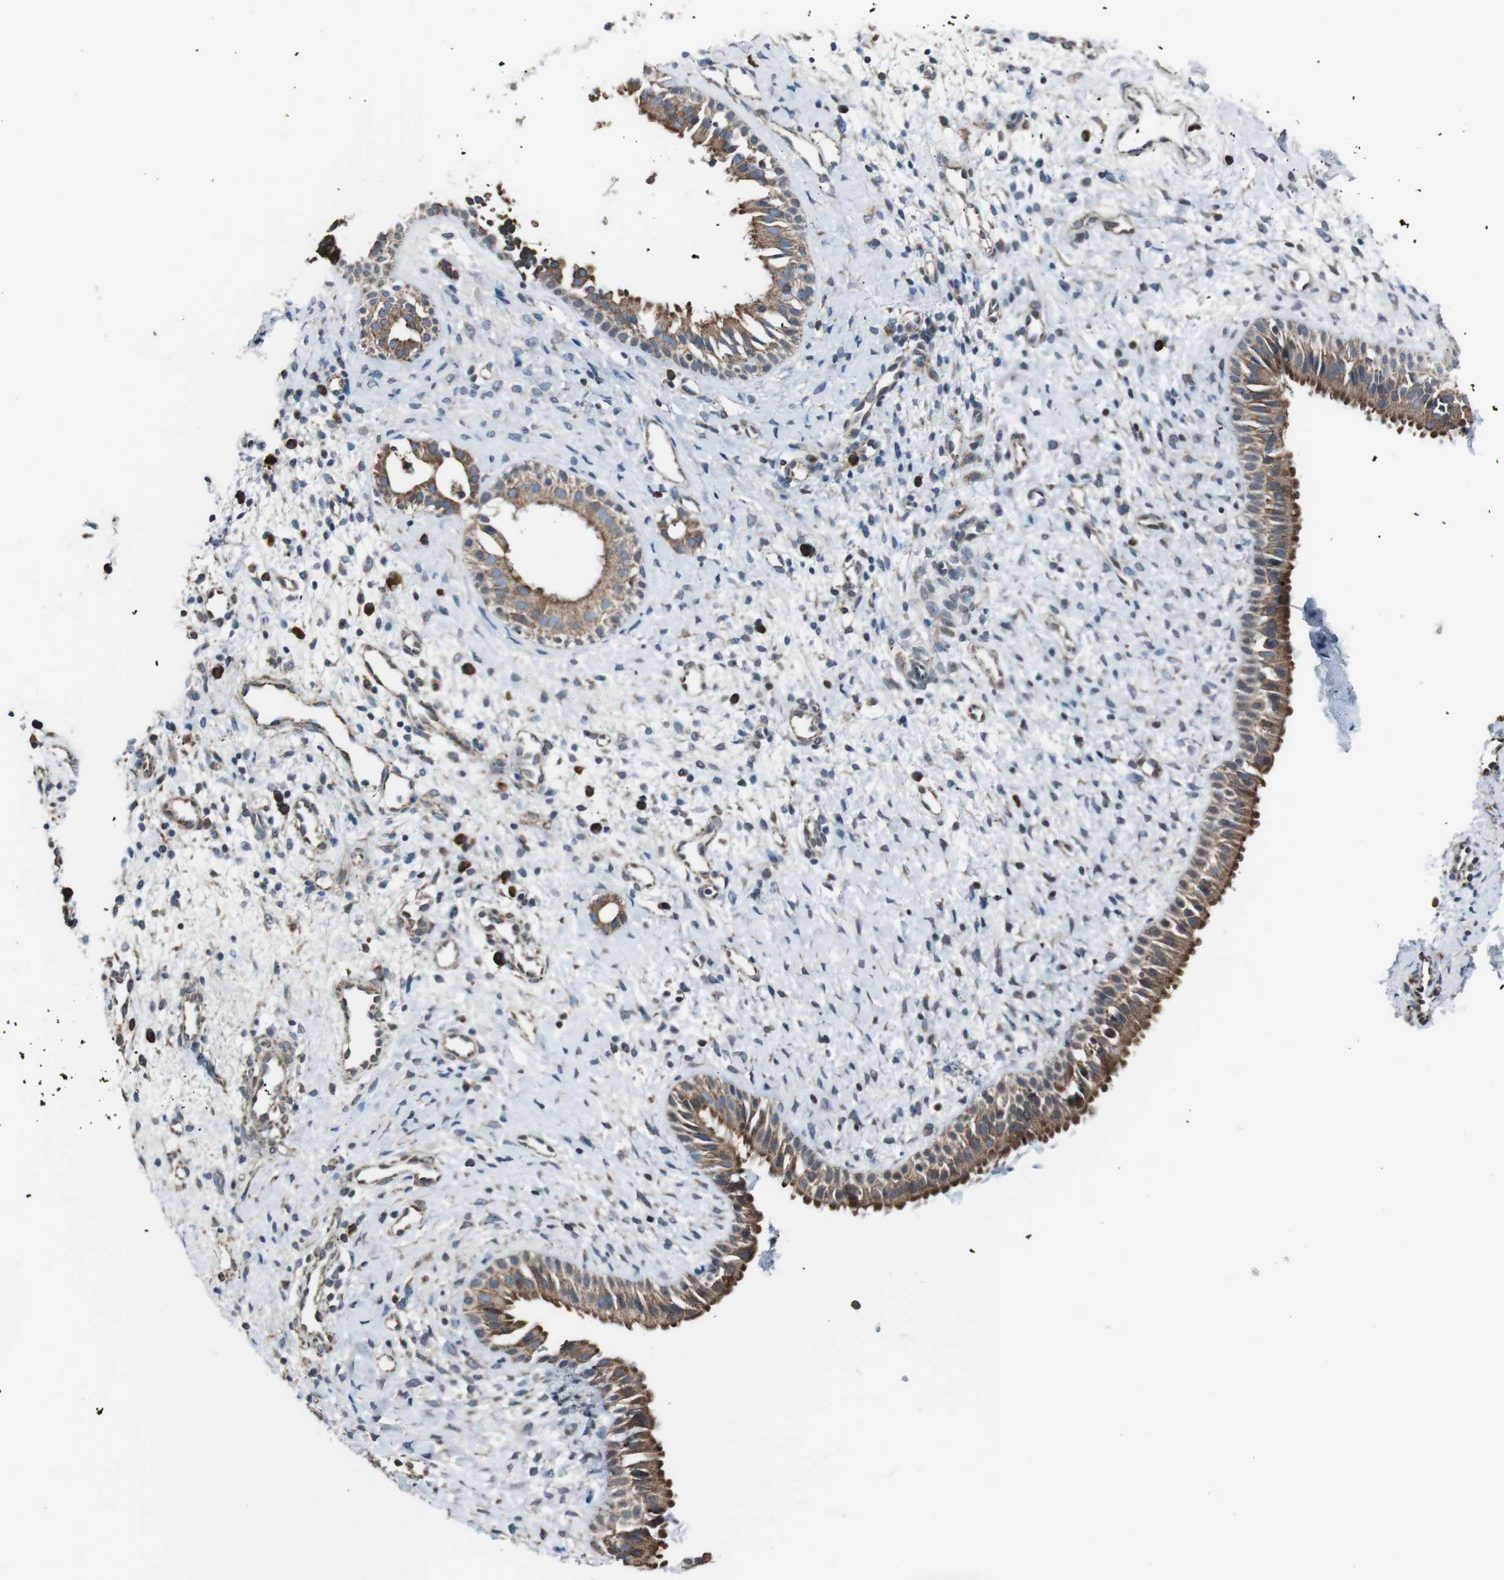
{"staining": {"intensity": "moderate", "quantity": ">75%", "location": "cytoplasmic/membranous"}, "tissue": "nasopharynx", "cell_type": "Respiratory epithelial cells", "image_type": "normal", "snomed": [{"axis": "morphology", "description": "Normal tissue, NOS"}, {"axis": "topography", "description": "Nasopharynx"}], "caption": "The immunohistochemical stain shows moderate cytoplasmic/membranous expression in respiratory epithelial cells of unremarkable nasopharynx. Using DAB (3,3'-diaminobenzidine) (brown) and hematoxylin (blue) stains, captured at high magnification using brightfield microscopy.", "gene": "CISD2", "patient": {"sex": "male", "age": 22}}